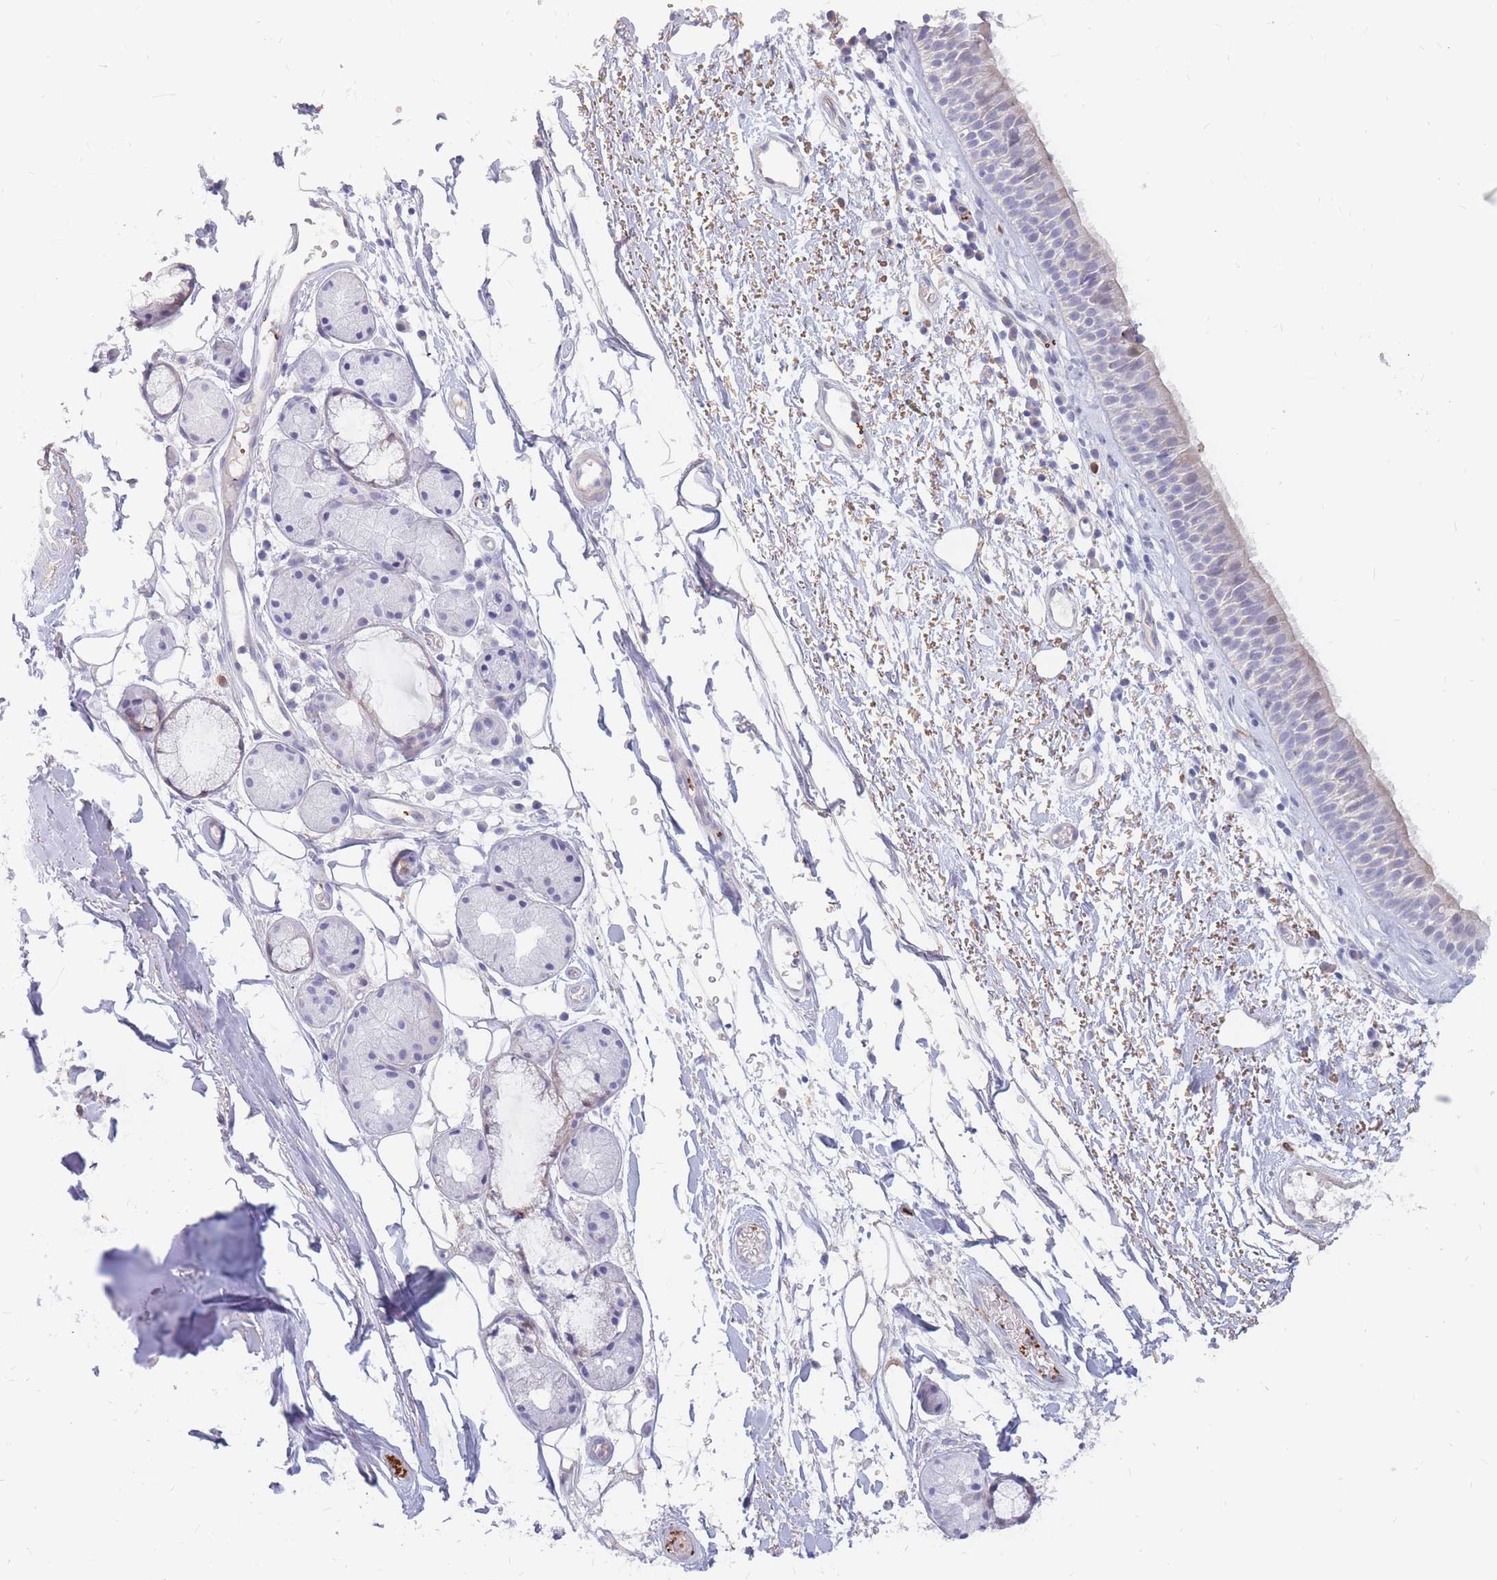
{"staining": {"intensity": "negative", "quantity": "none", "location": "none"}, "tissue": "nasopharynx", "cell_type": "Respiratory epithelial cells", "image_type": "normal", "snomed": [{"axis": "morphology", "description": "Normal tissue, NOS"}, {"axis": "topography", "description": "Cartilage tissue"}, {"axis": "topography", "description": "Nasopharynx"}], "caption": "DAB immunohistochemical staining of normal nasopharynx demonstrates no significant staining in respiratory epithelial cells. (DAB (3,3'-diaminobenzidine) immunohistochemistry (IHC) visualized using brightfield microscopy, high magnification).", "gene": "PTGDR", "patient": {"sex": "male", "age": 56}}